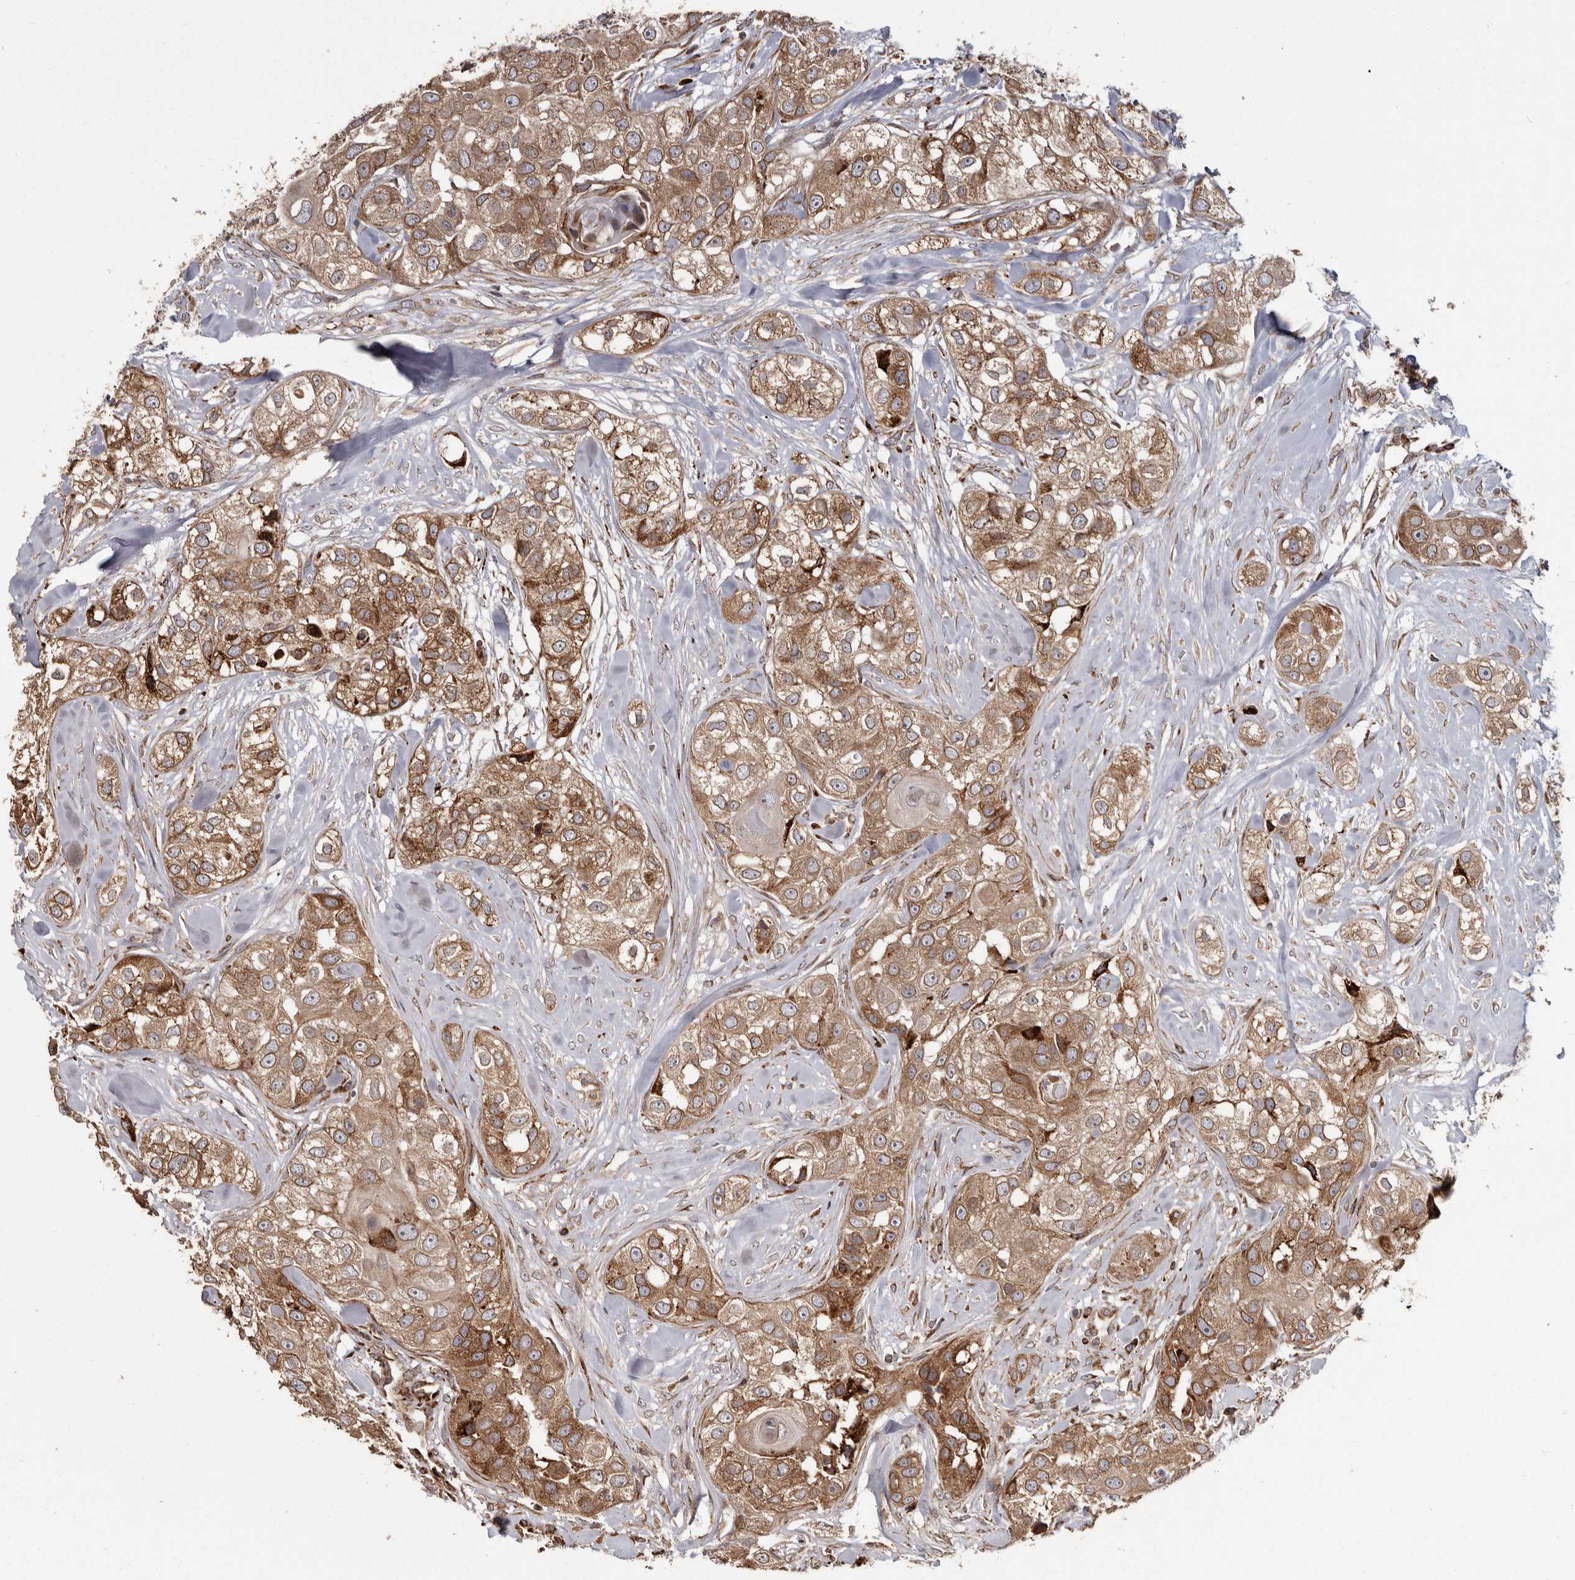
{"staining": {"intensity": "moderate", "quantity": ">75%", "location": "cytoplasmic/membranous"}, "tissue": "head and neck cancer", "cell_type": "Tumor cells", "image_type": "cancer", "snomed": [{"axis": "morphology", "description": "Normal tissue, NOS"}, {"axis": "morphology", "description": "Squamous cell carcinoma, NOS"}, {"axis": "topography", "description": "Skeletal muscle"}, {"axis": "topography", "description": "Head-Neck"}], "caption": "Protein staining displays moderate cytoplasmic/membranous expression in approximately >75% of tumor cells in head and neck cancer.", "gene": "NUP43", "patient": {"sex": "male", "age": 51}}